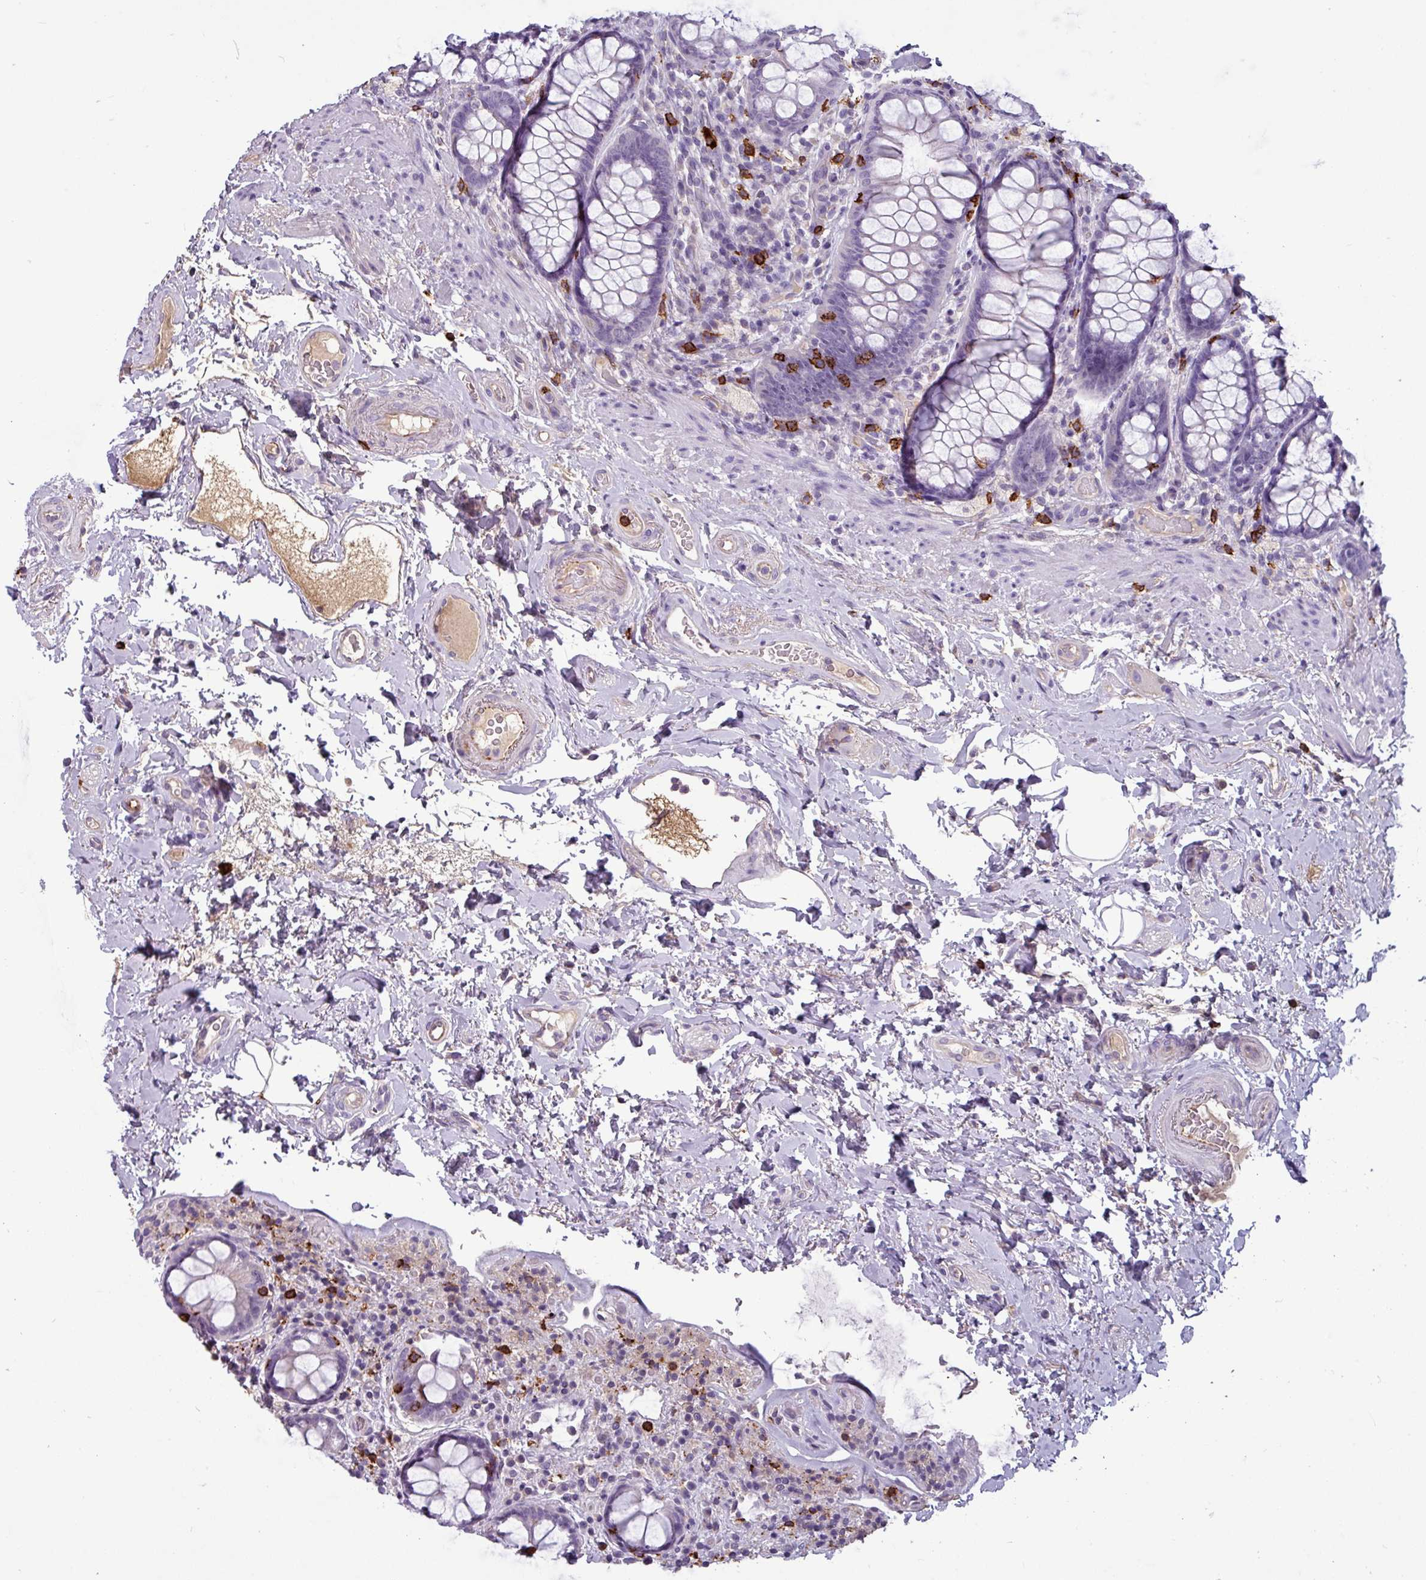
{"staining": {"intensity": "negative", "quantity": "none", "location": "none"}, "tissue": "rectum", "cell_type": "Glandular cells", "image_type": "normal", "snomed": [{"axis": "morphology", "description": "Normal tissue, NOS"}, {"axis": "topography", "description": "Rectum"}], "caption": "A histopathology image of rectum stained for a protein exhibits no brown staining in glandular cells. (DAB (3,3'-diaminobenzidine) immunohistochemistry visualized using brightfield microscopy, high magnification).", "gene": "CD8A", "patient": {"sex": "male", "age": 83}}